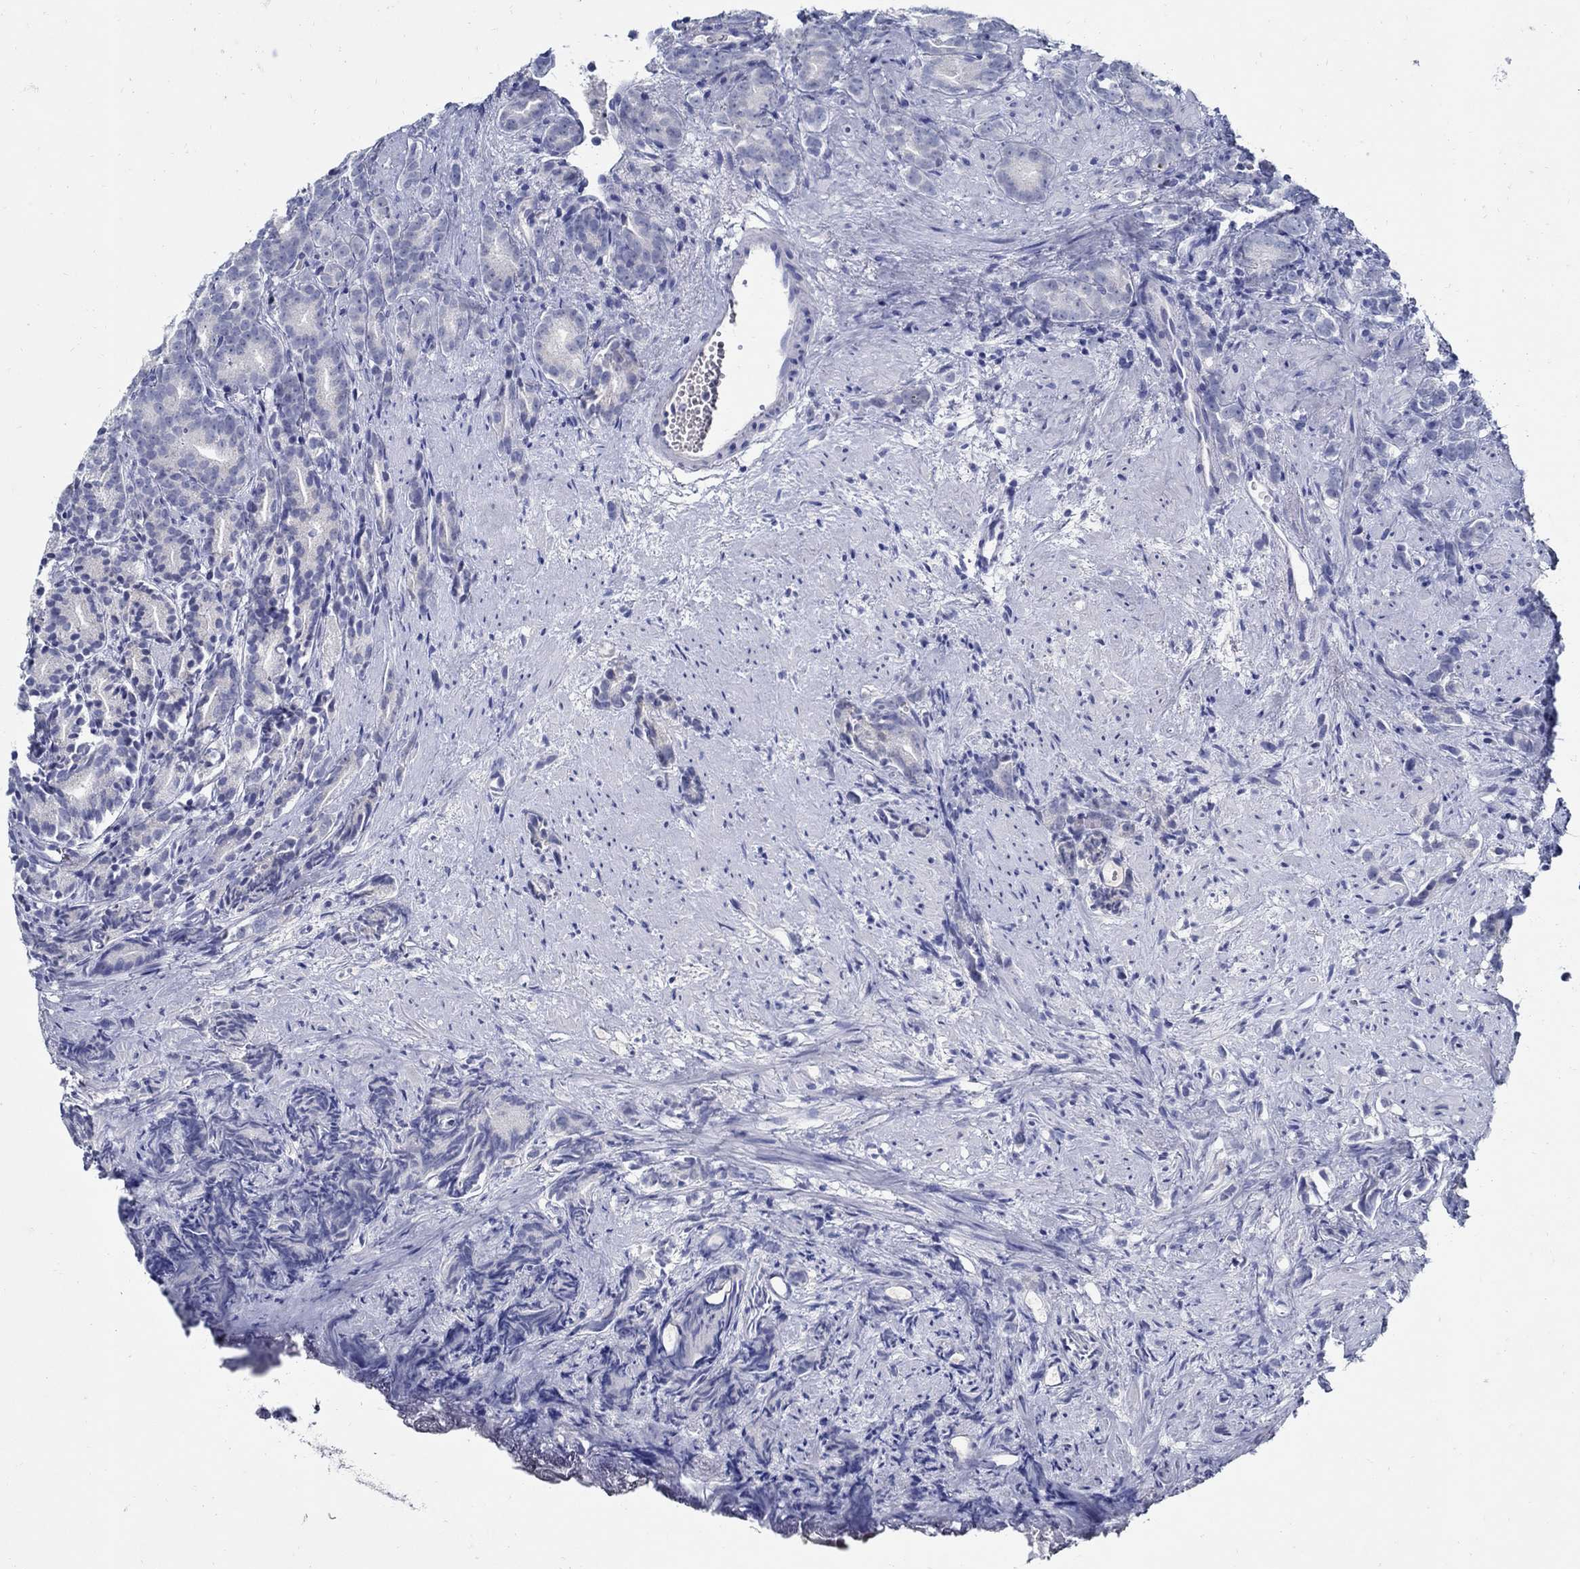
{"staining": {"intensity": "negative", "quantity": "none", "location": "none"}, "tissue": "prostate cancer", "cell_type": "Tumor cells", "image_type": "cancer", "snomed": [{"axis": "morphology", "description": "Adenocarcinoma, High grade"}, {"axis": "topography", "description": "Prostate"}], "caption": "This is an IHC micrograph of prostate cancer (adenocarcinoma (high-grade)). There is no expression in tumor cells.", "gene": "PAX9", "patient": {"sex": "male", "age": 90}}